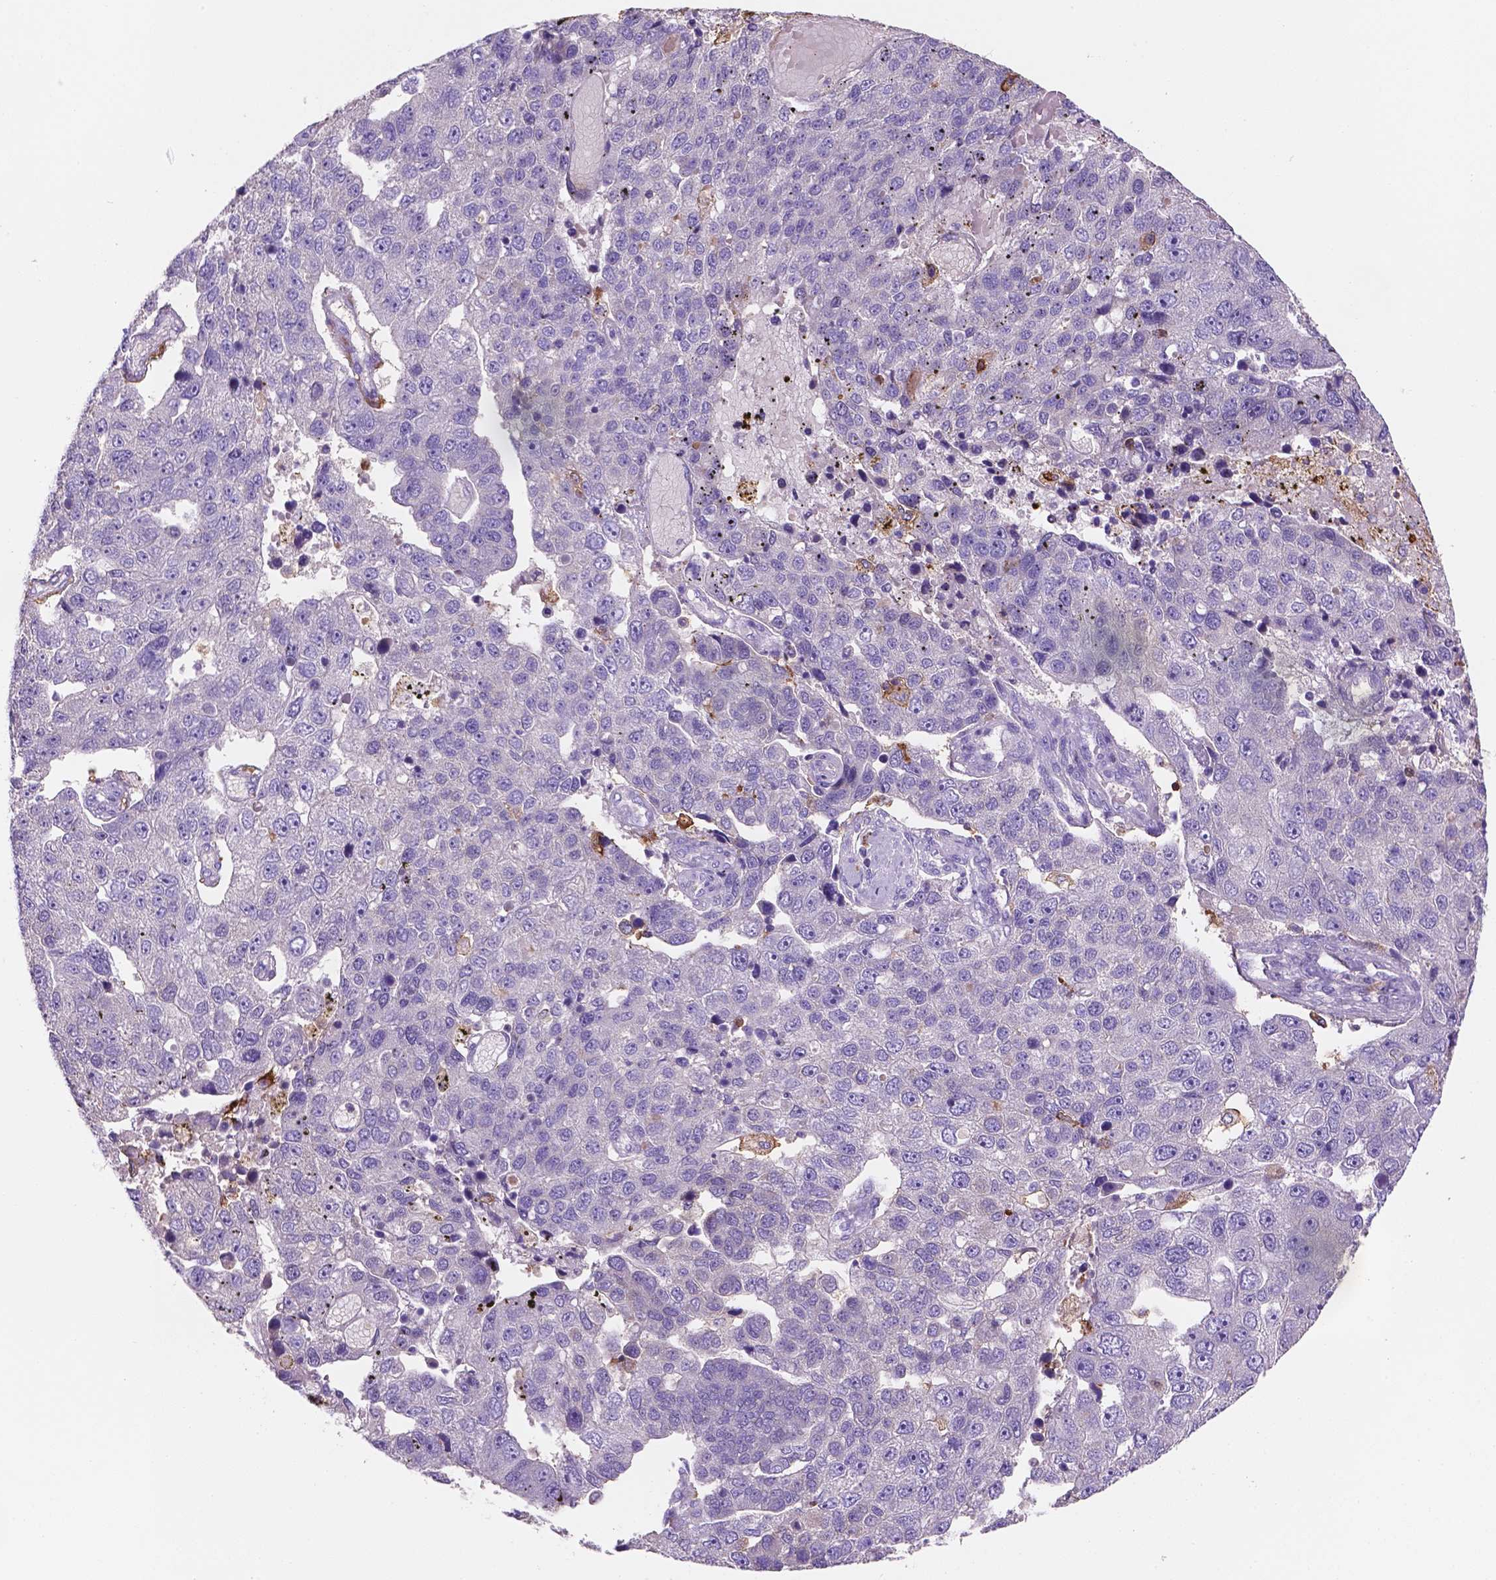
{"staining": {"intensity": "negative", "quantity": "none", "location": "none"}, "tissue": "pancreatic cancer", "cell_type": "Tumor cells", "image_type": "cancer", "snomed": [{"axis": "morphology", "description": "Adenocarcinoma, NOS"}, {"axis": "topography", "description": "Pancreas"}], "caption": "A histopathology image of pancreatic cancer (adenocarcinoma) stained for a protein shows no brown staining in tumor cells.", "gene": "MKRN2OS", "patient": {"sex": "female", "age": 61}}